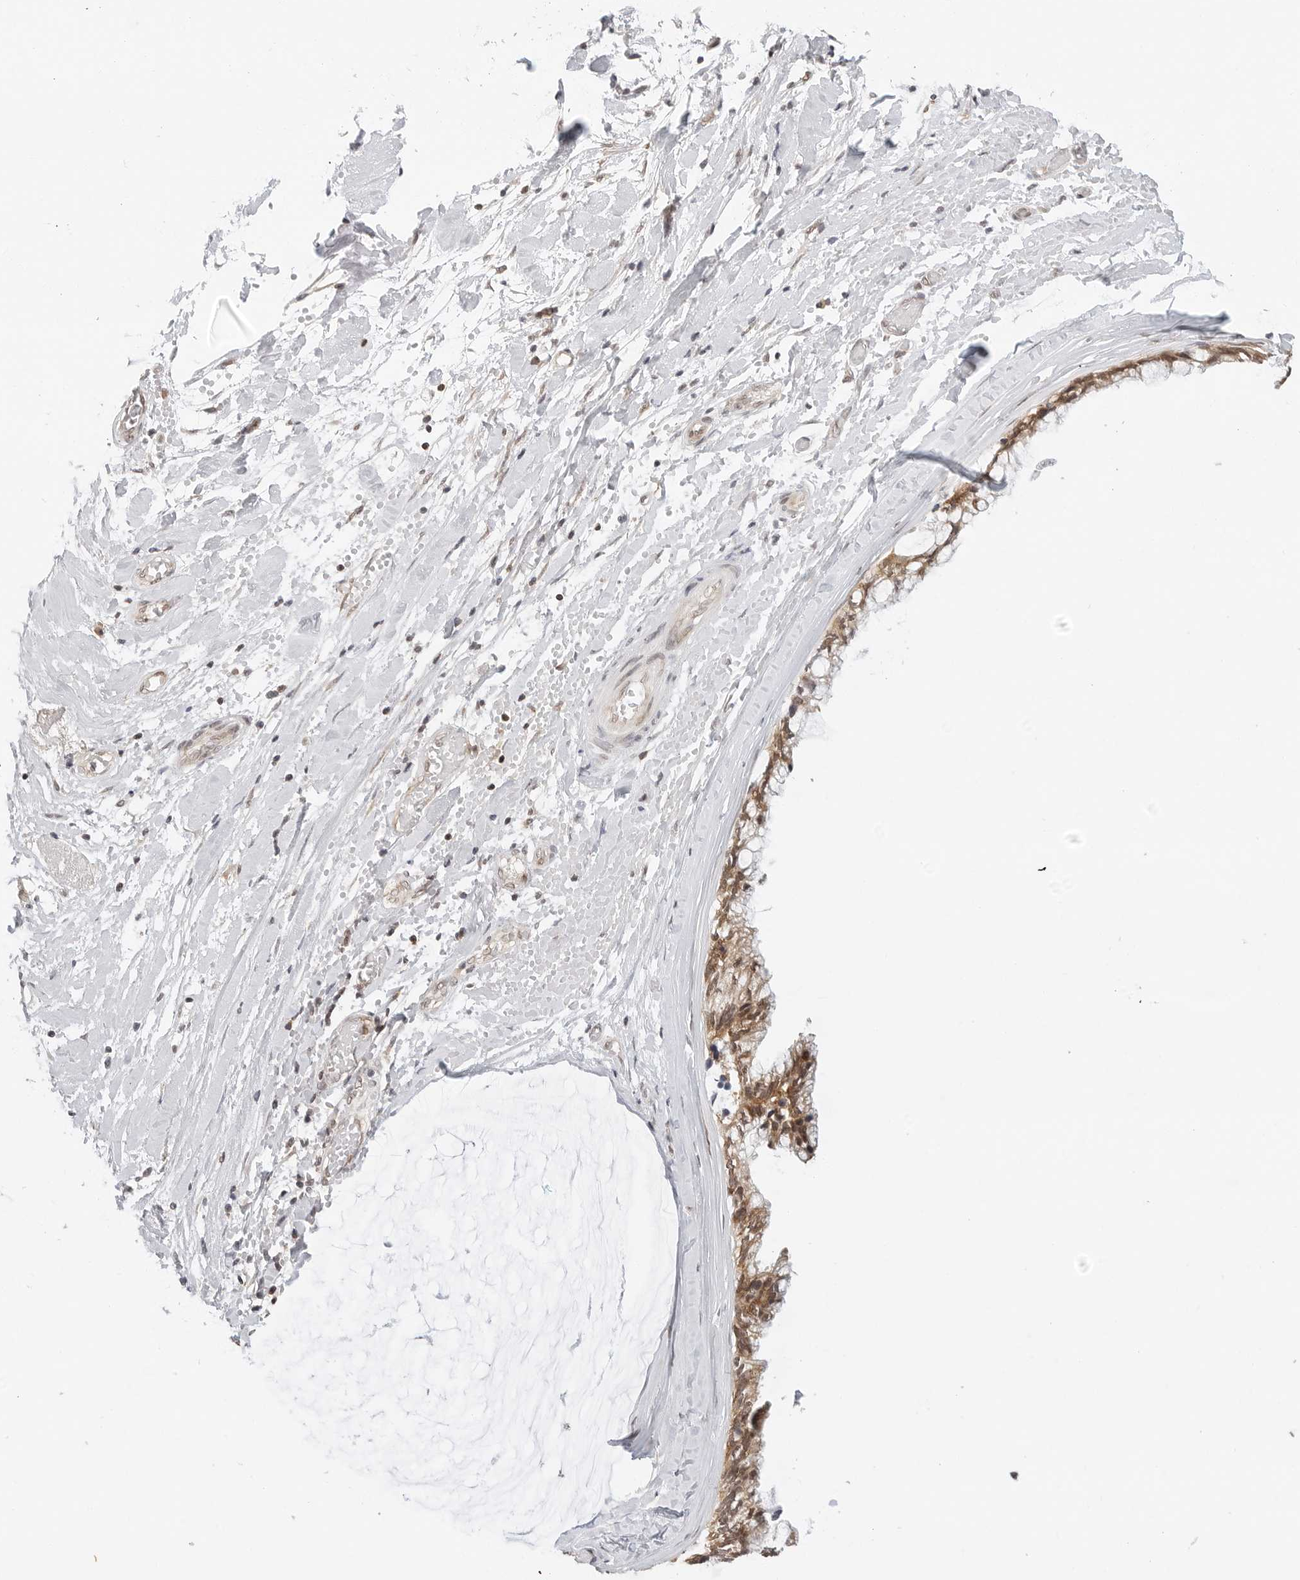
{"staining": {"intensity": "moderate", "quantity": ">75%", "location": "cytoplasmic/membranous,nuclear"}, "tissue": "ovarian cancer", "cell_type": "Tumor cells", "image_type": "cancer", "snomed": [{"axis": "morphology", "description": "Cystadenocarcinoma, mucinous, NOS"}, {"axis": "topography", "description": "Ovary"}], "caption": "A high-resolution image shows immunohistochemistry staining of ovarian mucinous cystadenocarcinoma, which shows moderate cytoplasmic/membranous and nuclear positivity in approximately >75% of tumor cells.", "gene": "METAP1", "patient": {"sex": "female", "age": 39}}